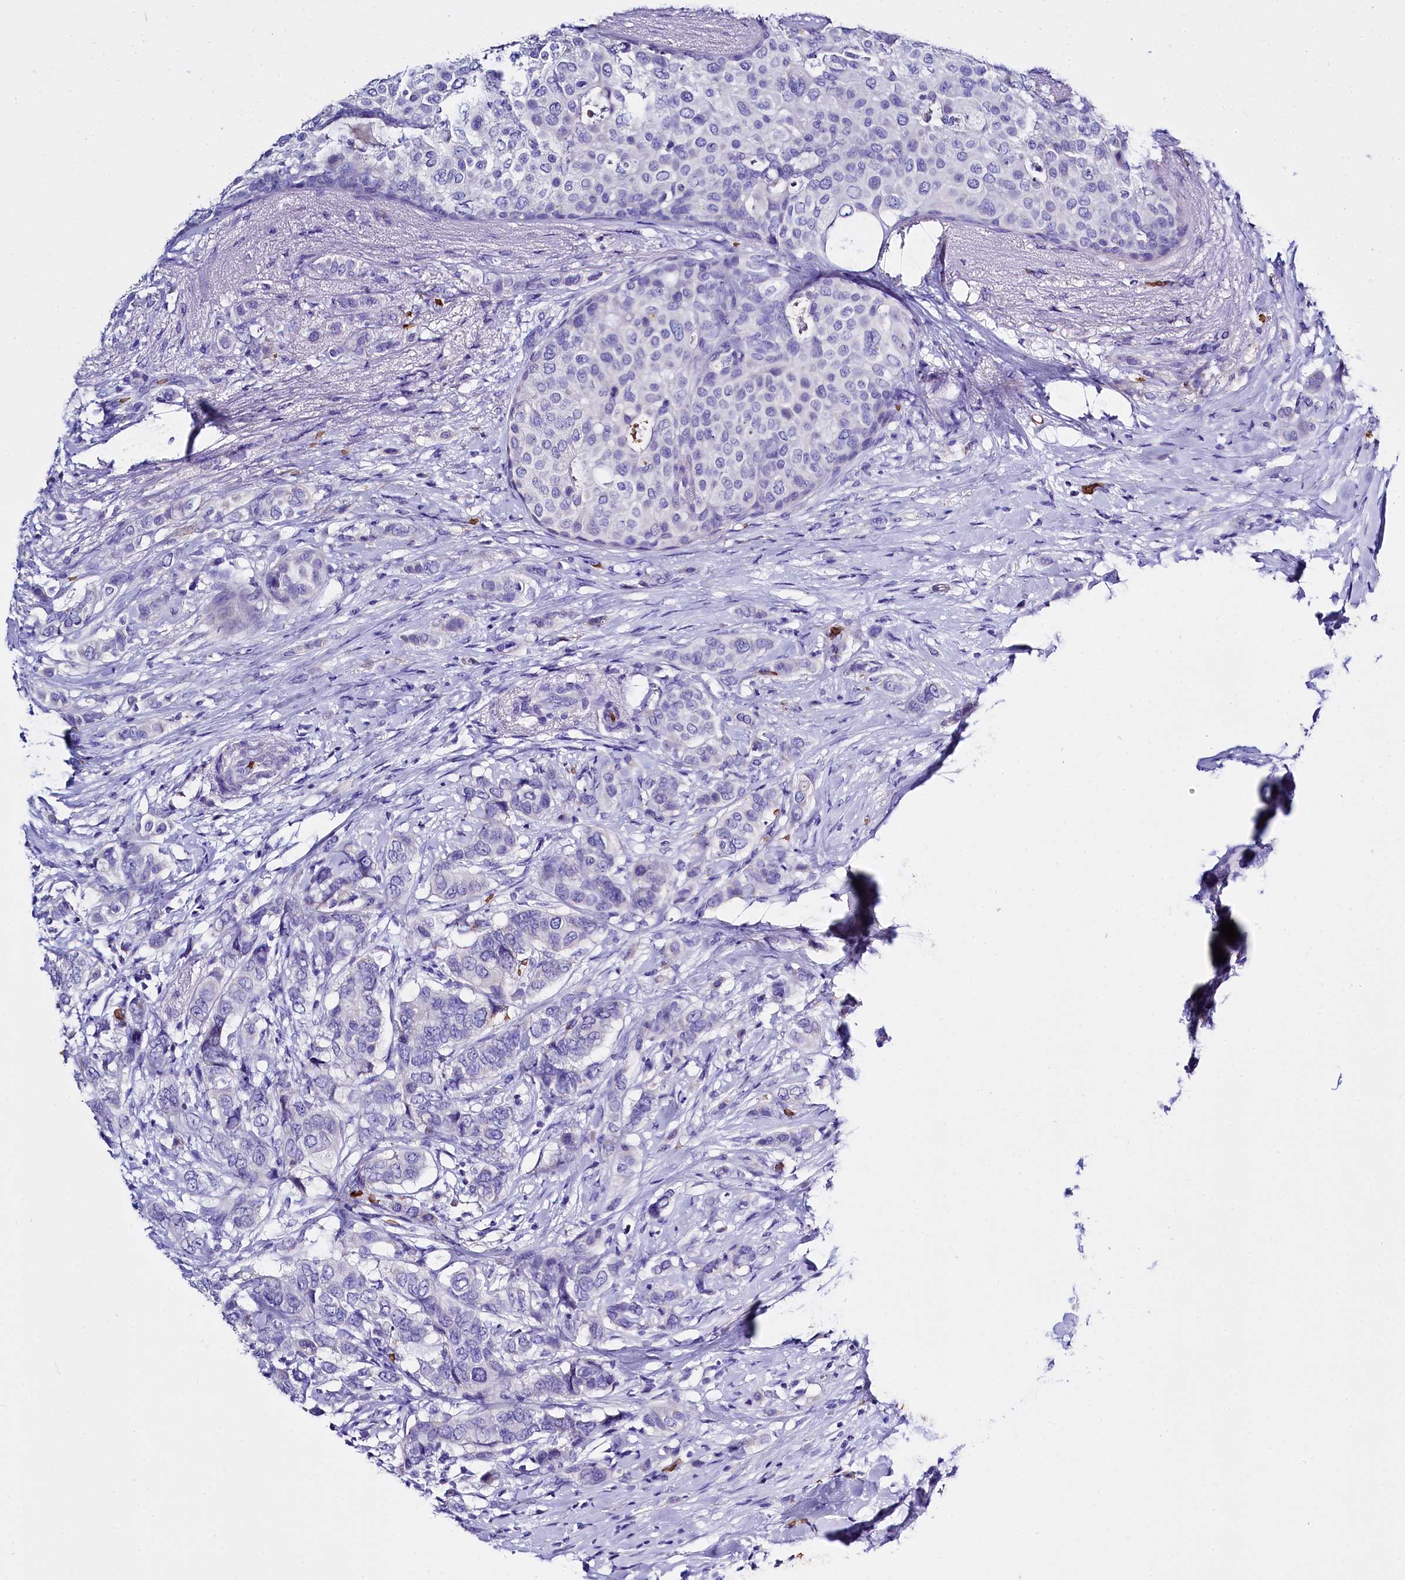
{"staining": {"intensity": "negative", "quantity": "none", "location": "none"}, "tissue": "breast cancer", "cell_type": "Tumor cells", "image_type": "cancer", "snomed": [{"axis": "morphology", "description": "Lobular carcinoma"}, {"axis": "topography", "description": "Breast"}], "caption": "A histopathology image of breast lobular carcinoma stained for a protein displays no brown staining in tumor cells. (DAB (3,3'-diaminobenzidine) immunohistochemistry (IHC) with hematoxylin counter stain).", "gene": "RPUSD3", "patient": {"sex": "female", "age": 51}}